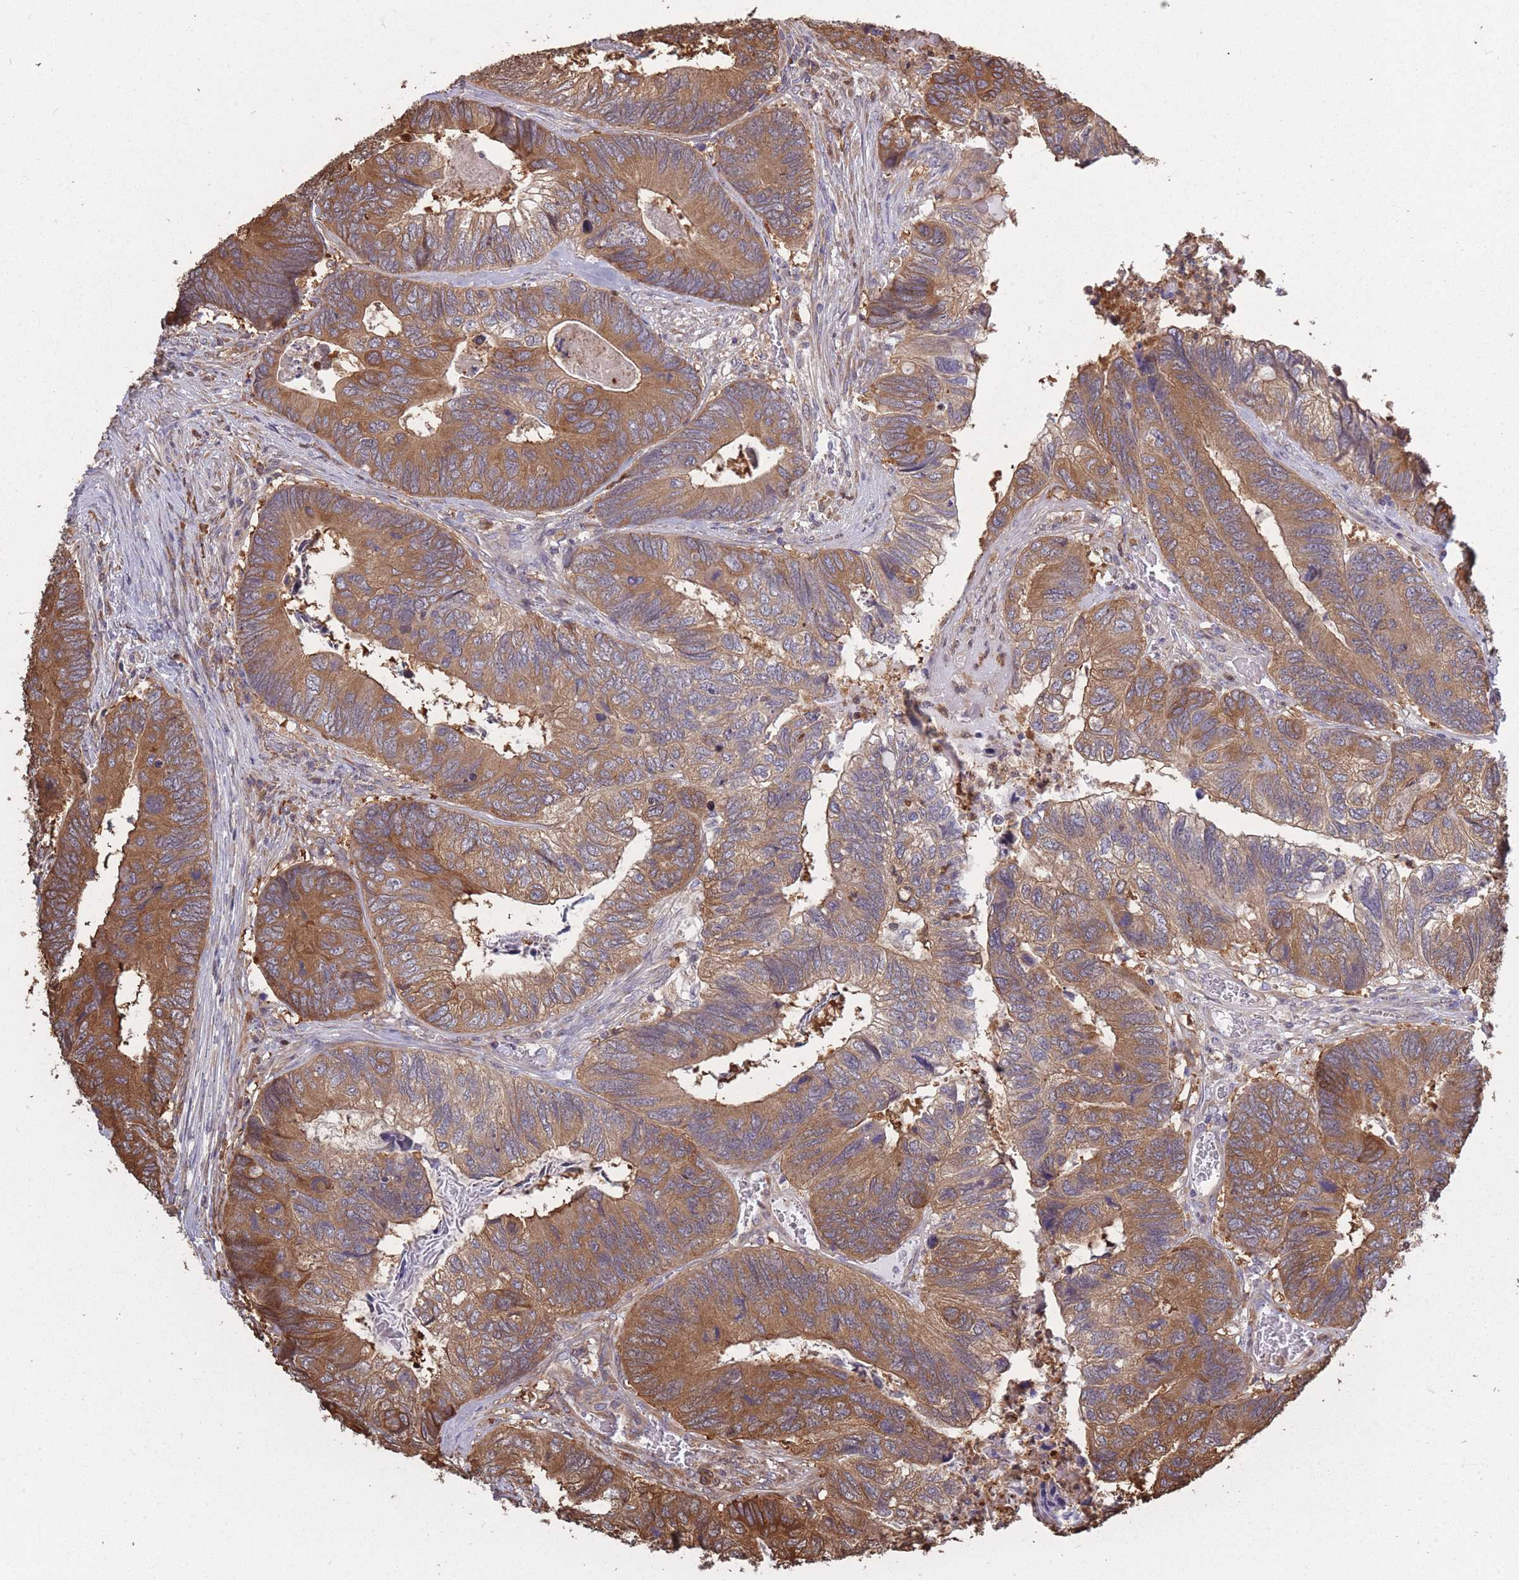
{"staining": {"intensity": "moderate", "quantity": ">75%", "location": "cytoplasmic/membranous"}, "tissue": "colorectal cancer", "cell_type": "Tumor cells", "image_type": "cancer", "snomed": [{"axis": "morphology", "description": "Adenocarcinoma, NOS"}, {"axis": "topography", "description": "Colon"}], "caption": "Moderate cytoplasmic/membranous staining is appreciated in approximately >75% of tumor cells in colorectal cancer.", "gene": "ARL13B", "patient": {"sex": "female", "age": 67}}